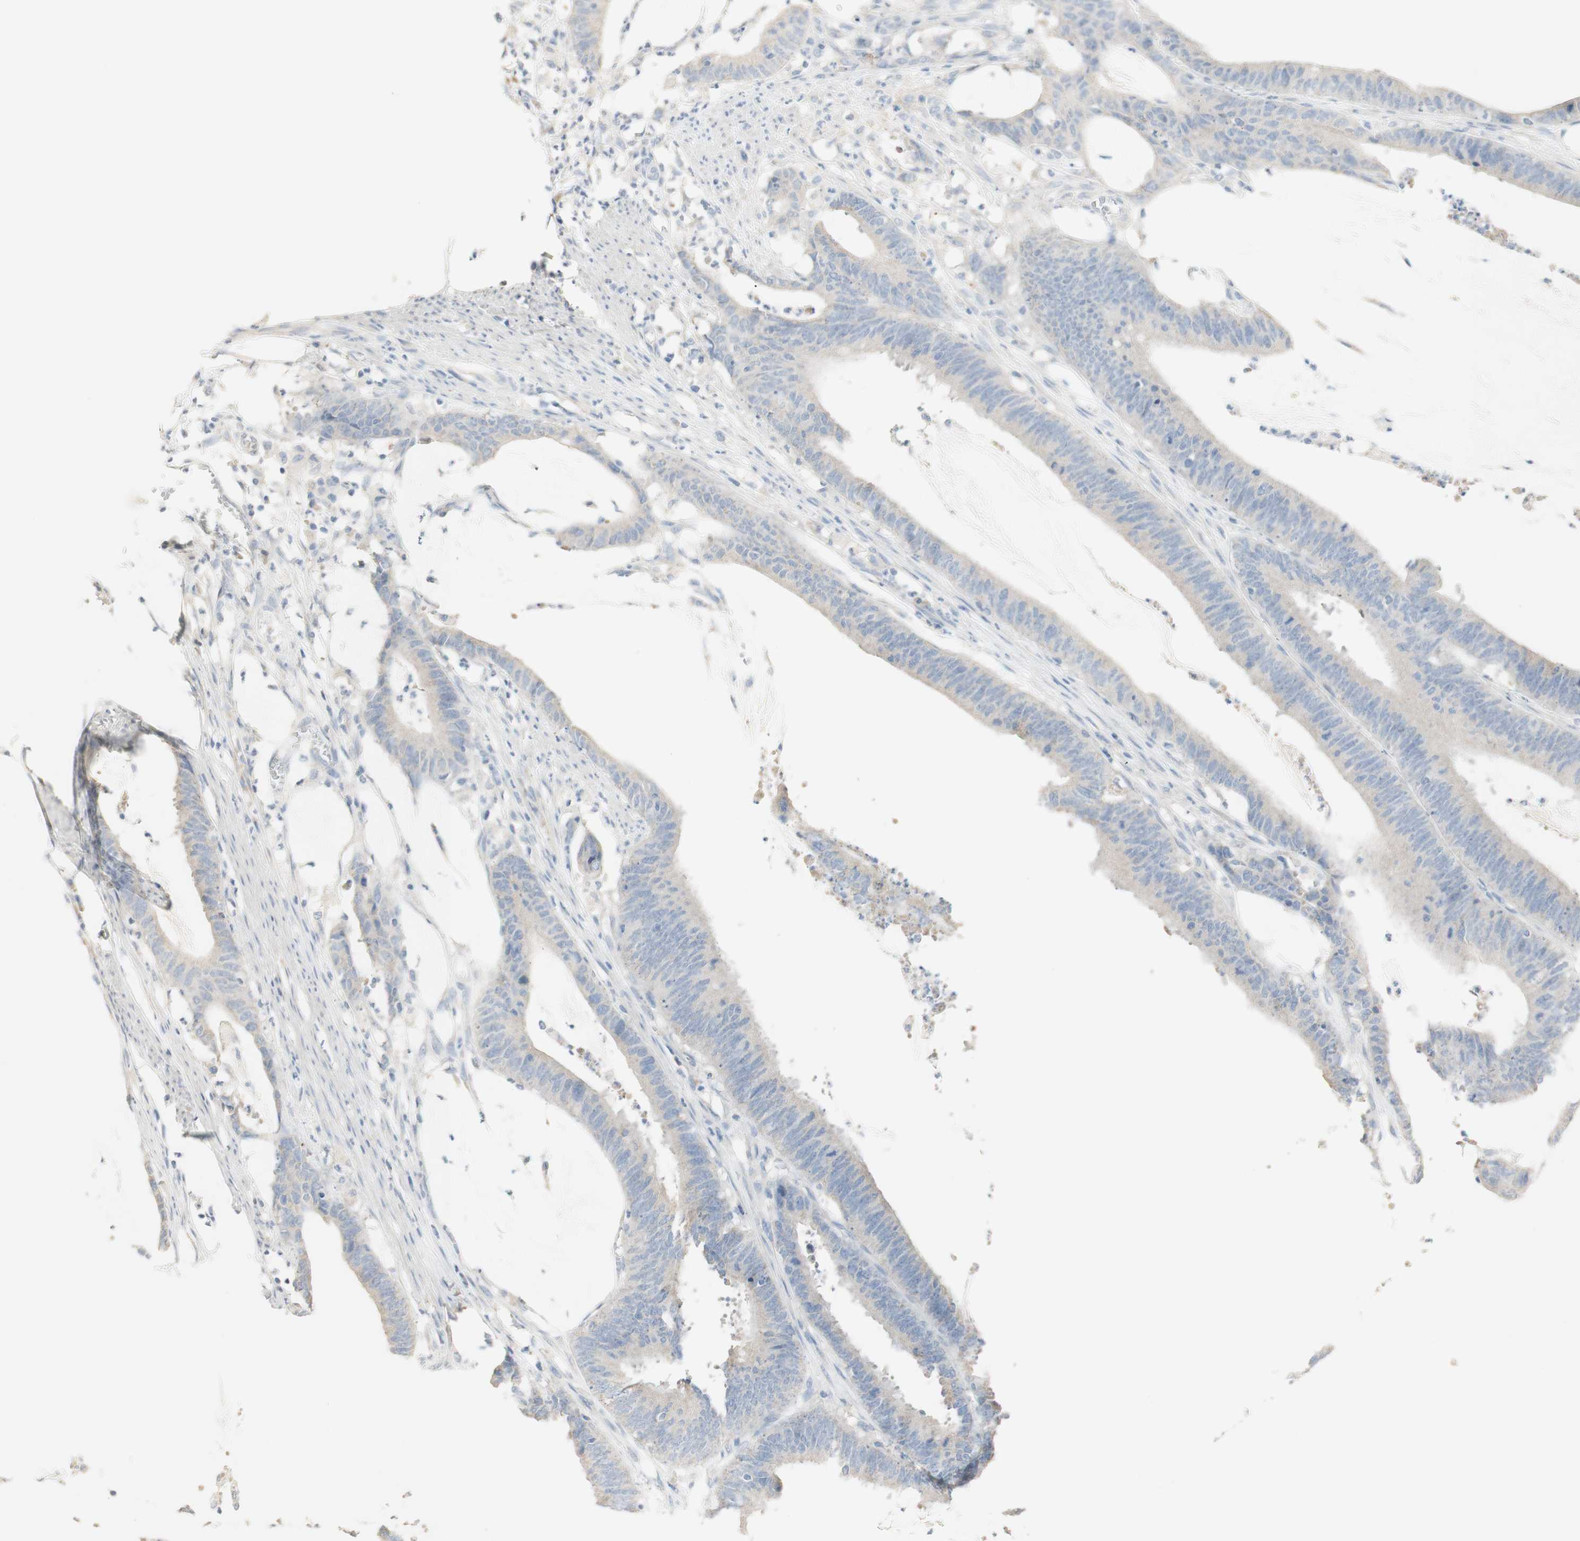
{"staining": {"intensity": "negative", "quantity": "none", "location": "none"}, "tissue": "colorectal cancer", "cell_type": "Tumor cells", "image_type": "cancer", "snomed": [{"axis": "morphology", "description": "Adenocarcinoma, NOS"}, {"axis": "topography", "description": "Rectum"}], "caption": "High power microscopy micrograph of an immunohistochemistry photomicrograph of colorectal cancer (adenocarcinoma), revealing no significant staining in tumor cells.", "gene": "ART3", "patient": {"sex": "female", "age": 66}}